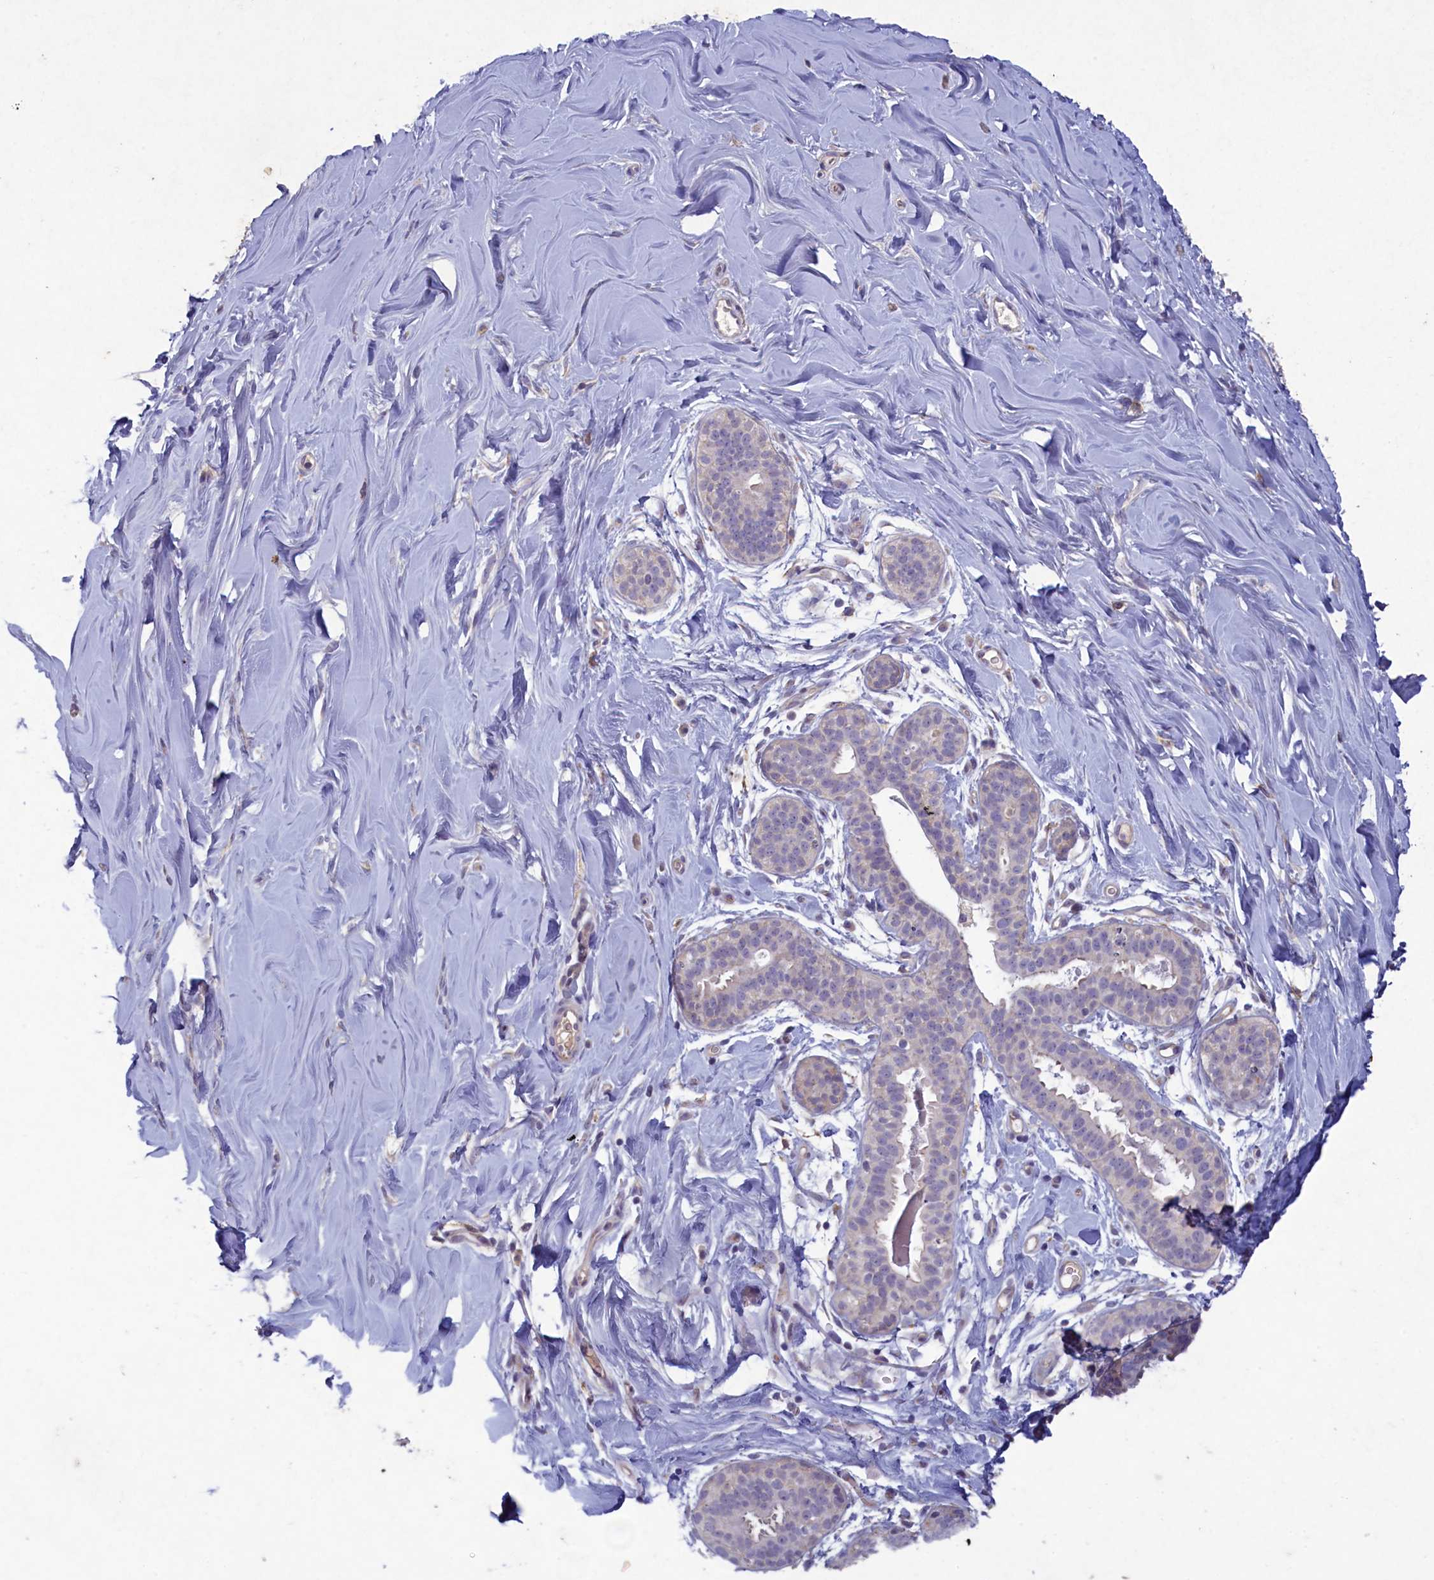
{"staining": {"intensity": "weak", "quantity": "25%-75%", "location": "cytoplasmic/membranous"}, "tissue": "adipose tissue", "cell_type": "Adipocytes", "image_type": "normal", "snomed": [{"axis": "morphology", "description": "Normal tissue, NOS"}, {"axis": "topography", "description": "Breast"}], "caption": "Normal adipose tissue reveals weak cytoplasmic/membranous staining in approximately 25%-75% of adipocytes, visualized by immunohistochemistry. (DAB IHC with brightfield microscopy, high magnification).", "gene": "PLEKHG6", "patient": {"sex": "female", "age": 26}}